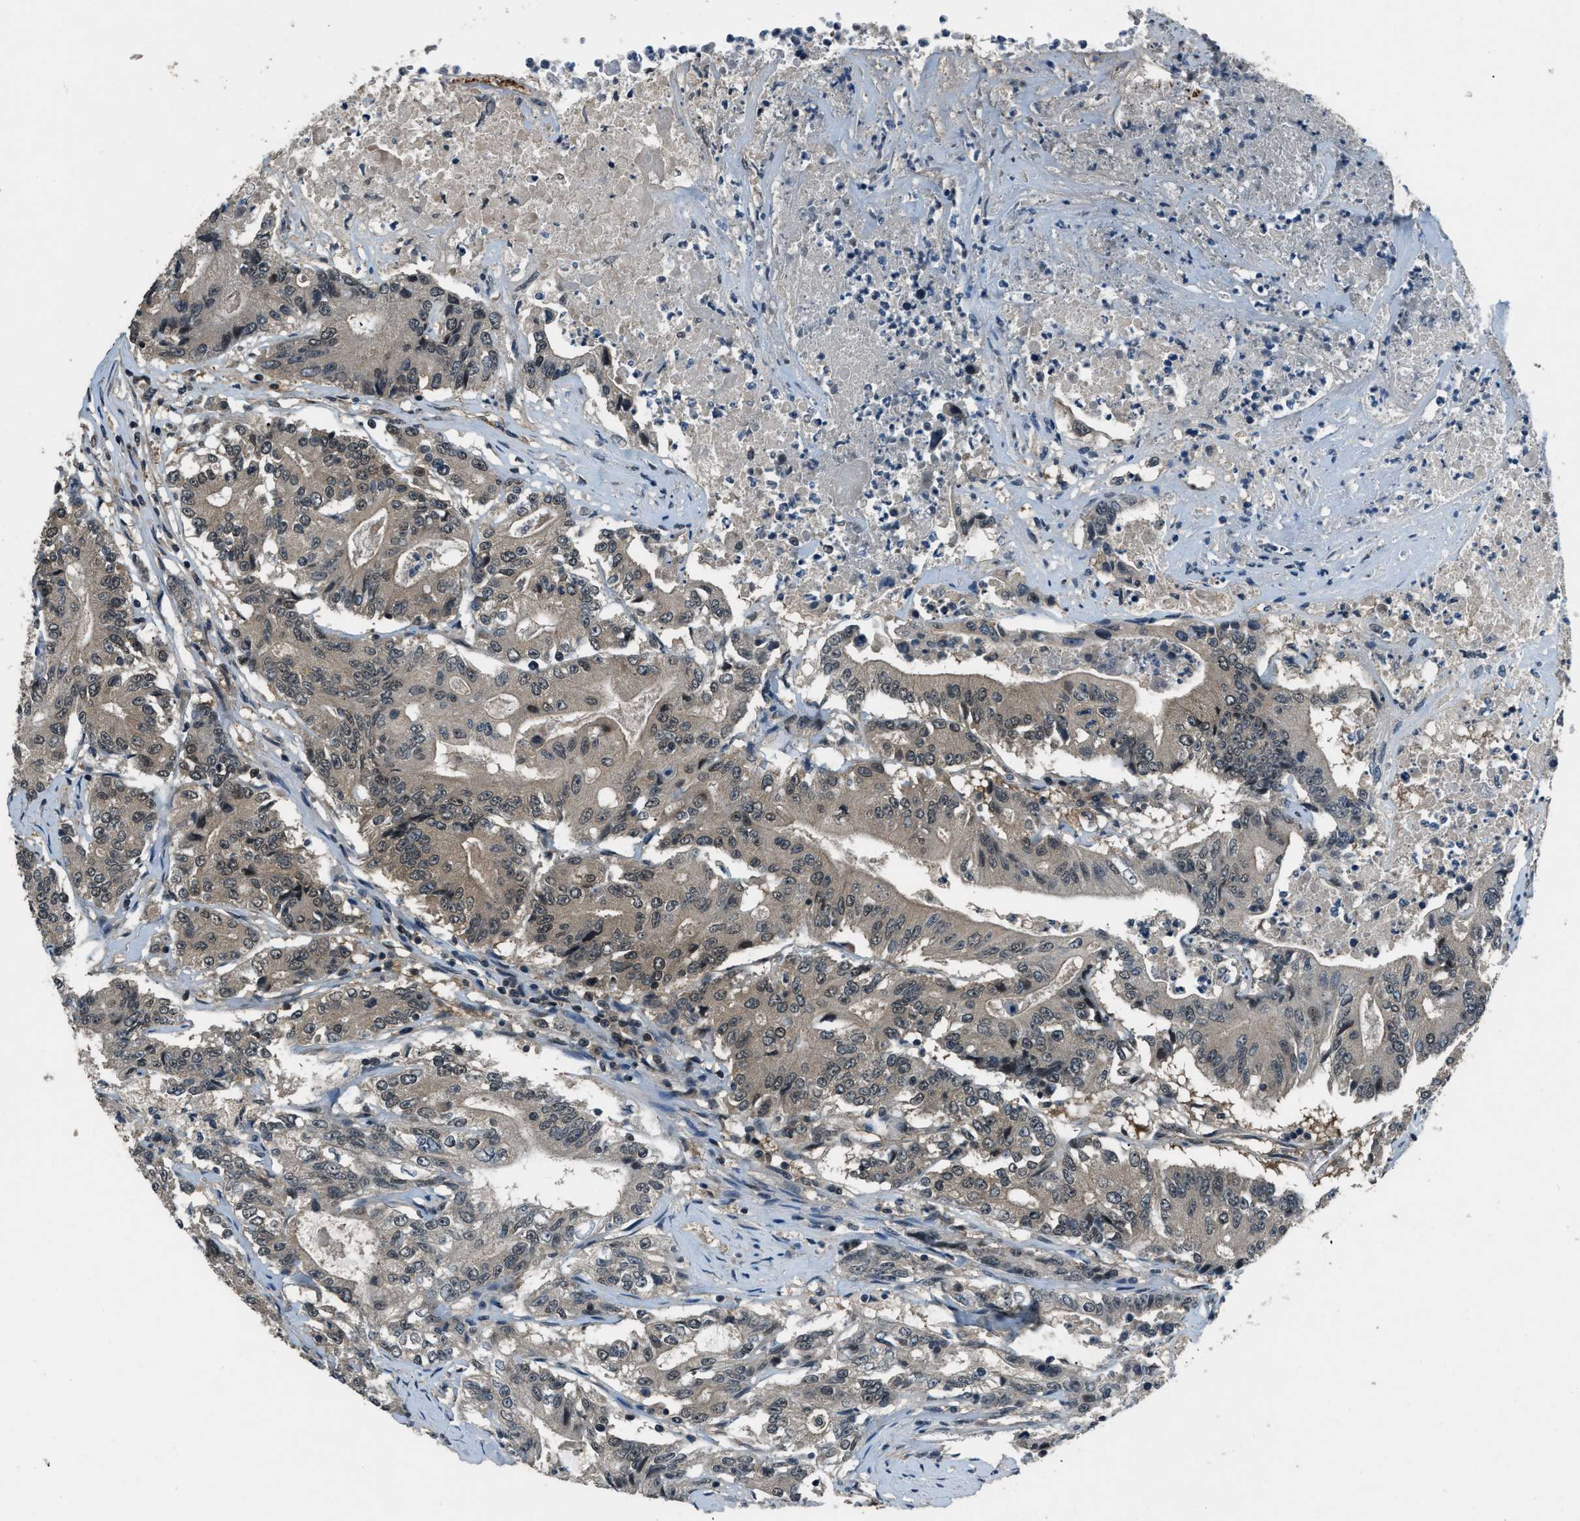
{"staining": {"intensity": "weak", "quantity": ">75%", "location": "cytoplasmic/membranous"}, "tissue": "colorectal cancer", "cell_type": "Tumor cells", "image_type": "cancer", "snomed": [{"axis": "morphology", "description": "Adenocarcinoma, NOS"}, {"axis": "topography", "description": "Colon"}], "caption": "Tumor cells exhibit low levels of weak cytoplasmic/membranous expression in approximately >75% of cells in colorectal adenocarcinoma. (Stains: DAB (3,3'-diaminobenzidine) in brown, nuclei in blue, Microscopy: brightfield microscopy at high magnification).", "gene": "NUDCD3", "patient": {"sex": "female", "age": 77}}